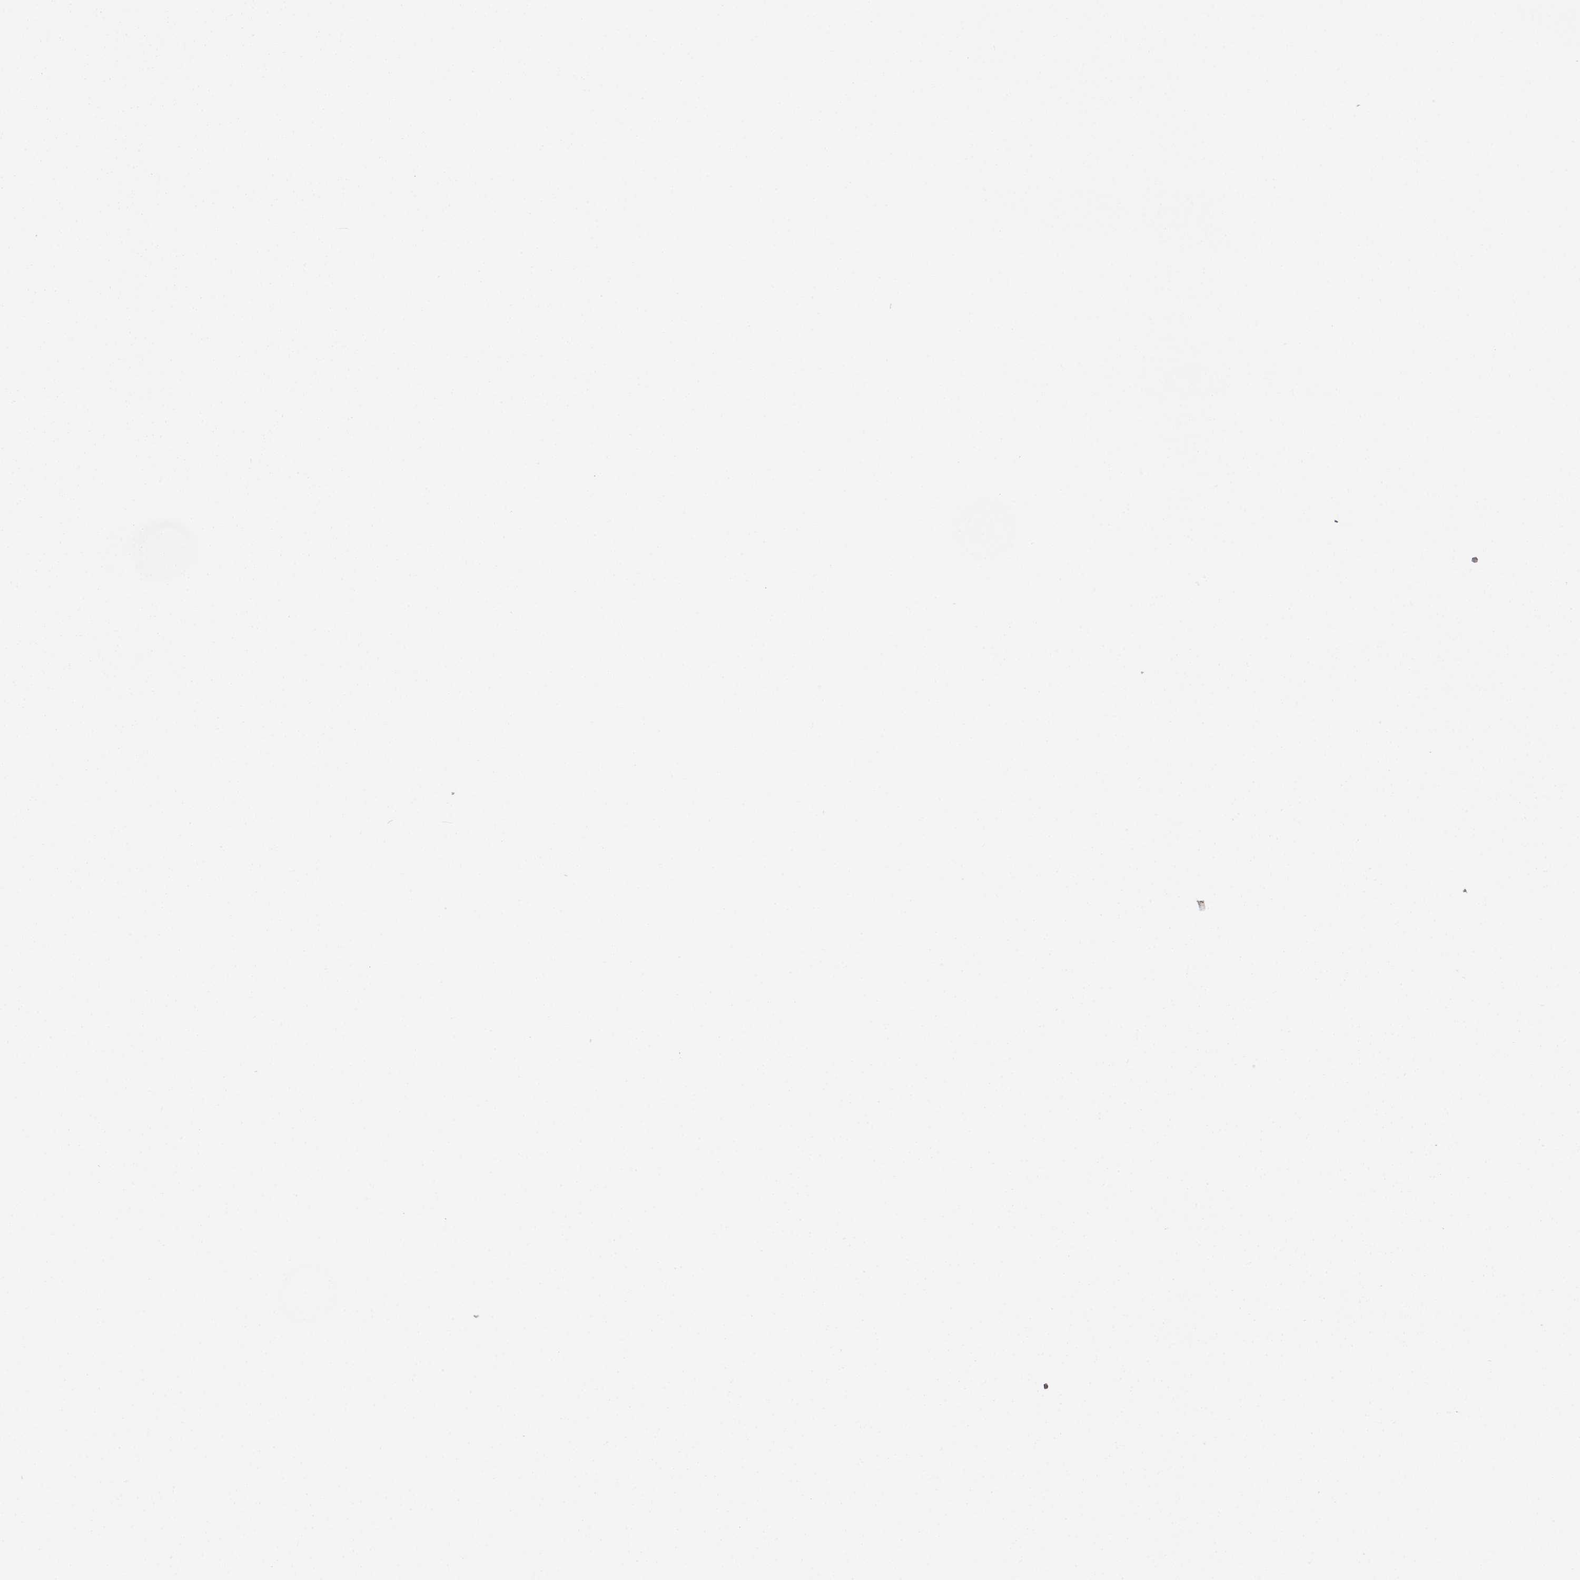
{"staining": {"intensity": "negative", "quantity": "none", "location": "none"}, "tissue": "parathyroid gland", "cell_type": "Glandular cells", "image_type": "normal", "snomed": [{"axis": "morphology", "description": "Normal tissue, NOS"}, {"axis": "topography", "description": "Parathyroid gland"}], "caption": "Immunohistochemical staining of unremarkable parathyroid gland shows no significant positivity in glandular cells.", "gene": "NQO1", "patient": {"sex": "female", "age": 71}}